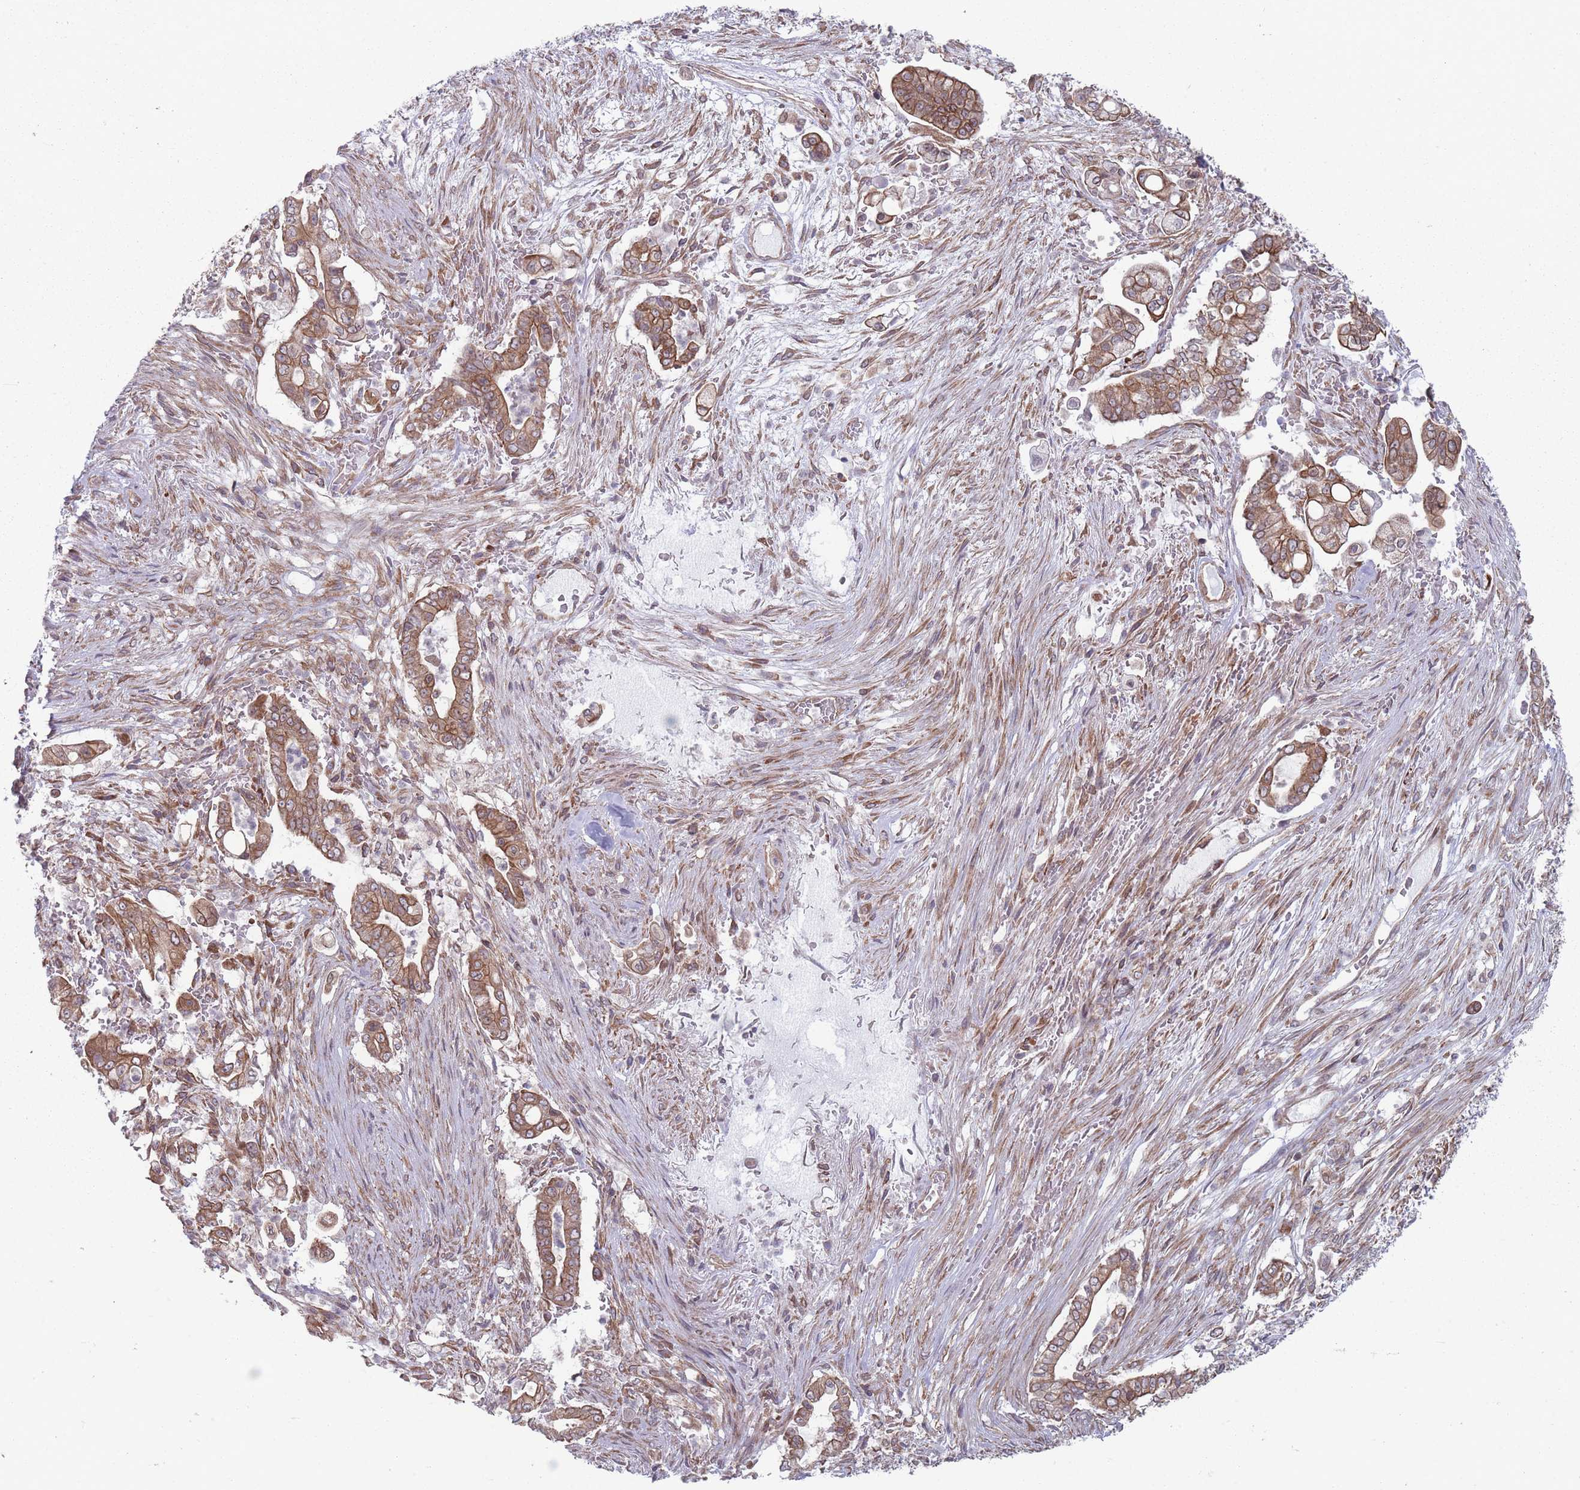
{"staining": {"intensity": "moderate", "quantity": ">75%", "location": "cytoplasmic/membranous"}, "tissue": "pancreatic cancer", "cell_type": "Tumor cells", "image_type": "cancer", "snomed": [{"axis": "morphology", "description": "Adenocarcinoma, NOS"}, {"axis": "topography", "description": "Pancreas"}], "caption": "An image of adenocarcinoma (pancreatic) stained for a protein displays moderate cytoplasmic/membranous brown staining in tumor cells.", "gene": "VRK2", "patient": {"sex": "female", "age": 69}}